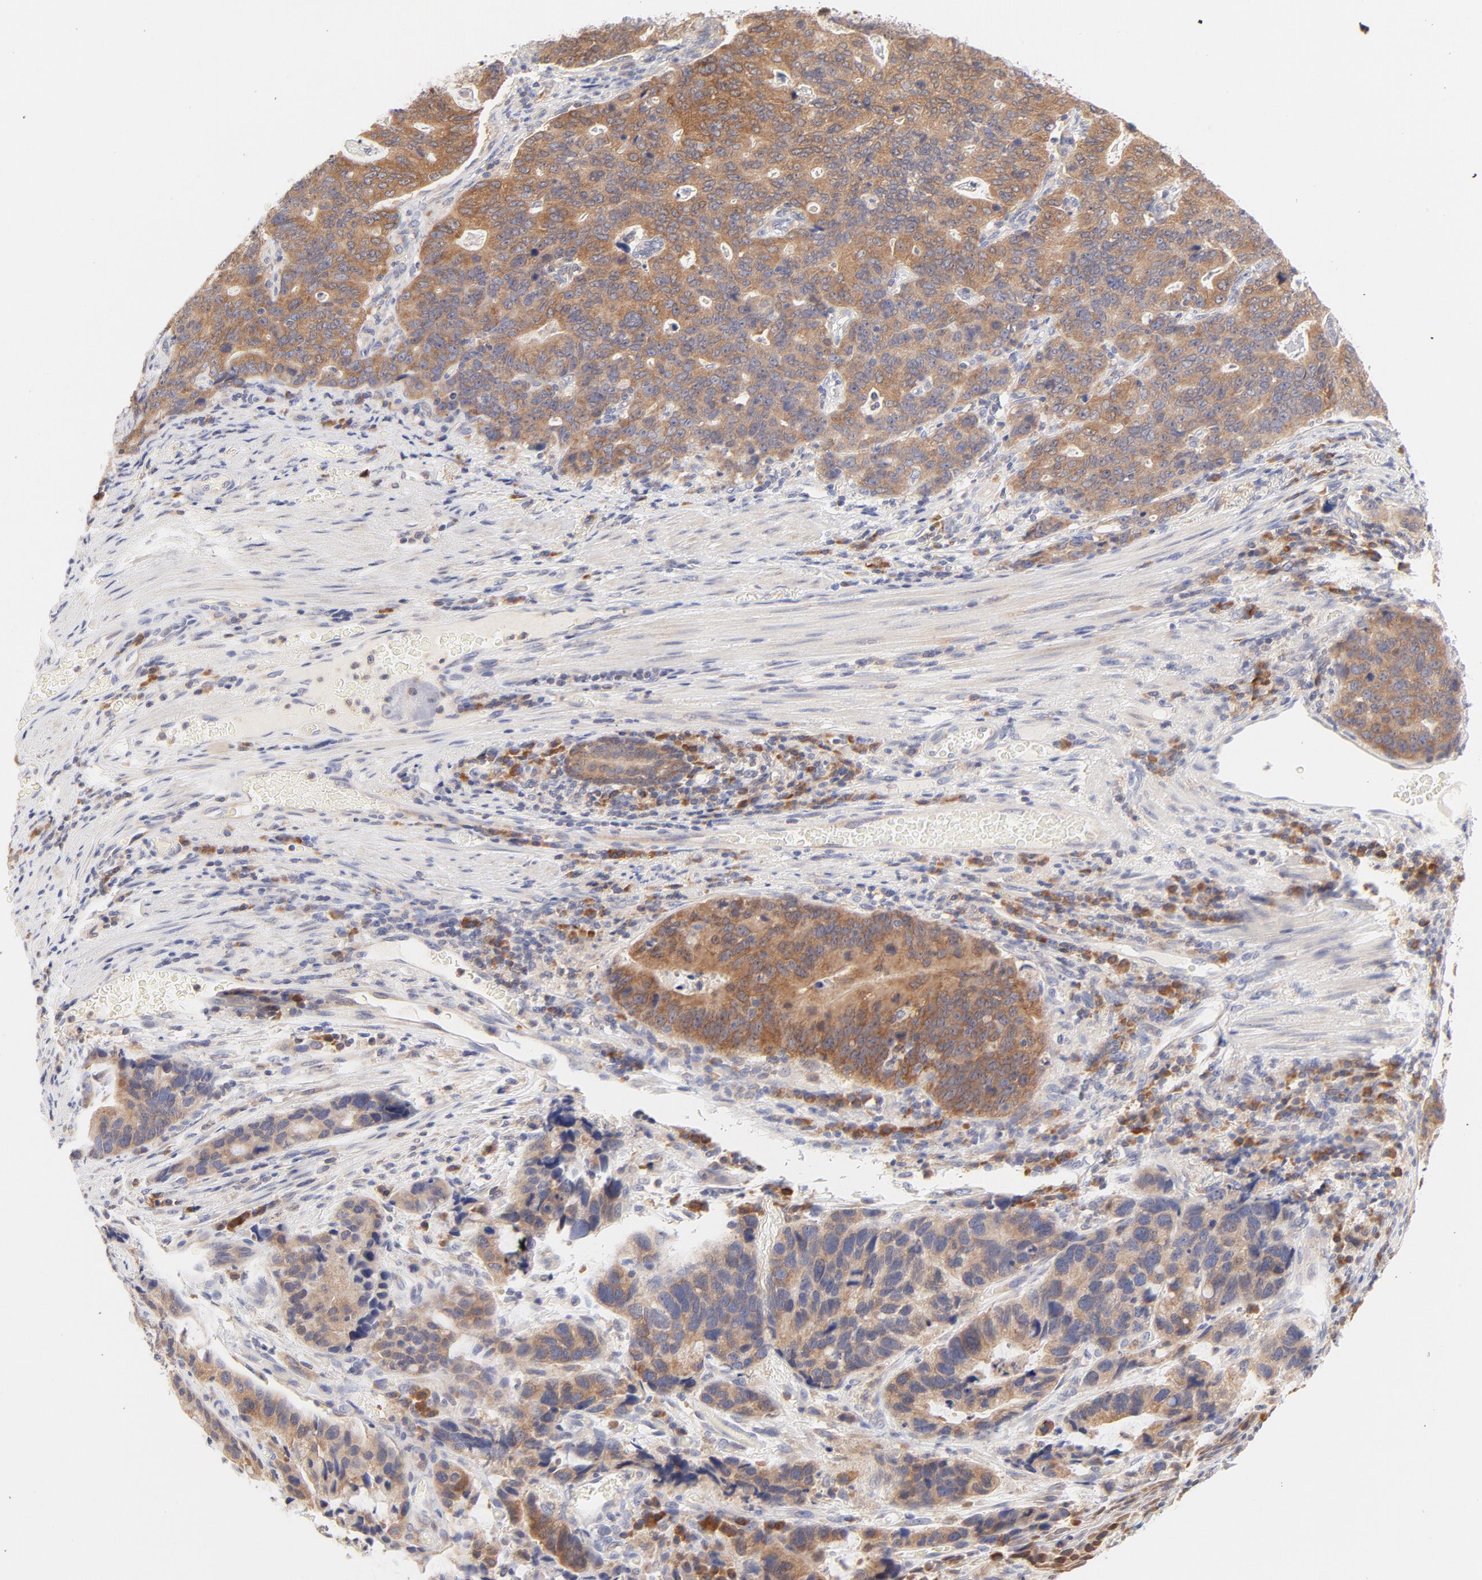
{"staining": {"intensity": "moderate", "quantity": ">75%", "location": "cytoplasmic/membranous"}, "tissue": "stomach cancer", "cell_type": "Tumor cells", "image_type": "cancer", "snomed": [{"axis": "morphology", "description": "Adenocarcinoma, NOS"}, {"axis": "topography", "description": "Esophagus"}, {"axis": "topography", "description": "Stomach"}], "caption": "A high-resolution image shows IHC staining of stomach cancer (adenocarcinoma), which shows moderate cytoplasmic/membranous positivity in about >75% of tumor cells.", "gene": "RPS6KA1", "patient": {"sex": "male", "age": 74}}